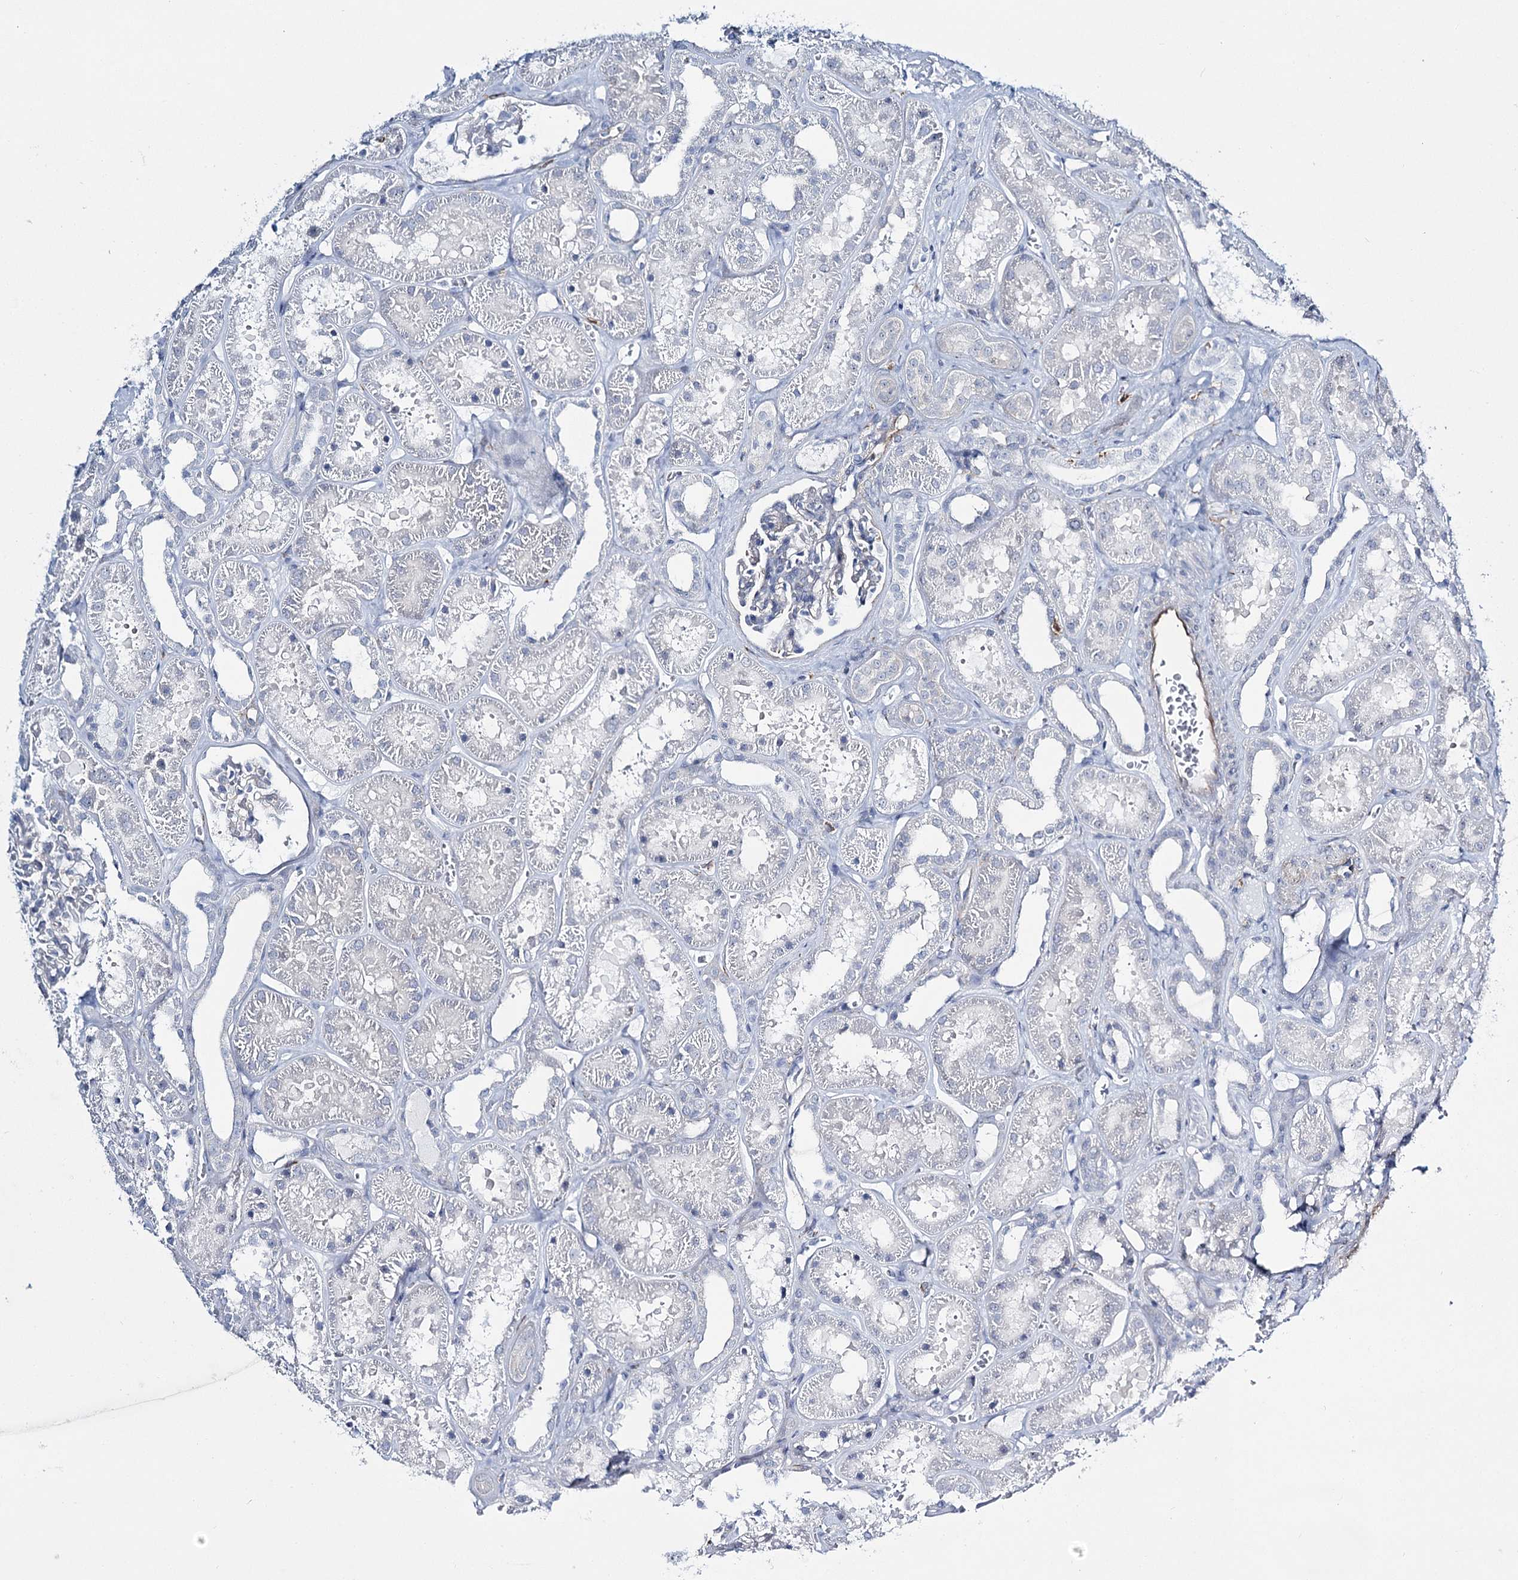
{"staining": {"intensity": "negative", "quantity": "none", "location": "none"}, "tissue": "kidney", "cell_type": "Cells in glomeruli", "image_type": "normal", "snomed": [{"axis": "morphology", "description": "Normal tissue, NOS"}, {"axis": "topography", "description": "Kidney"}], "caption": "IHC of unremarkable kidney shows no expression in cells in glomeruli. (Immunohistochemistry (ihc), brightfield microscopy, high magnification).", "gene": "CCDC88A", "patient": {"sex": "female", "age": 41}}